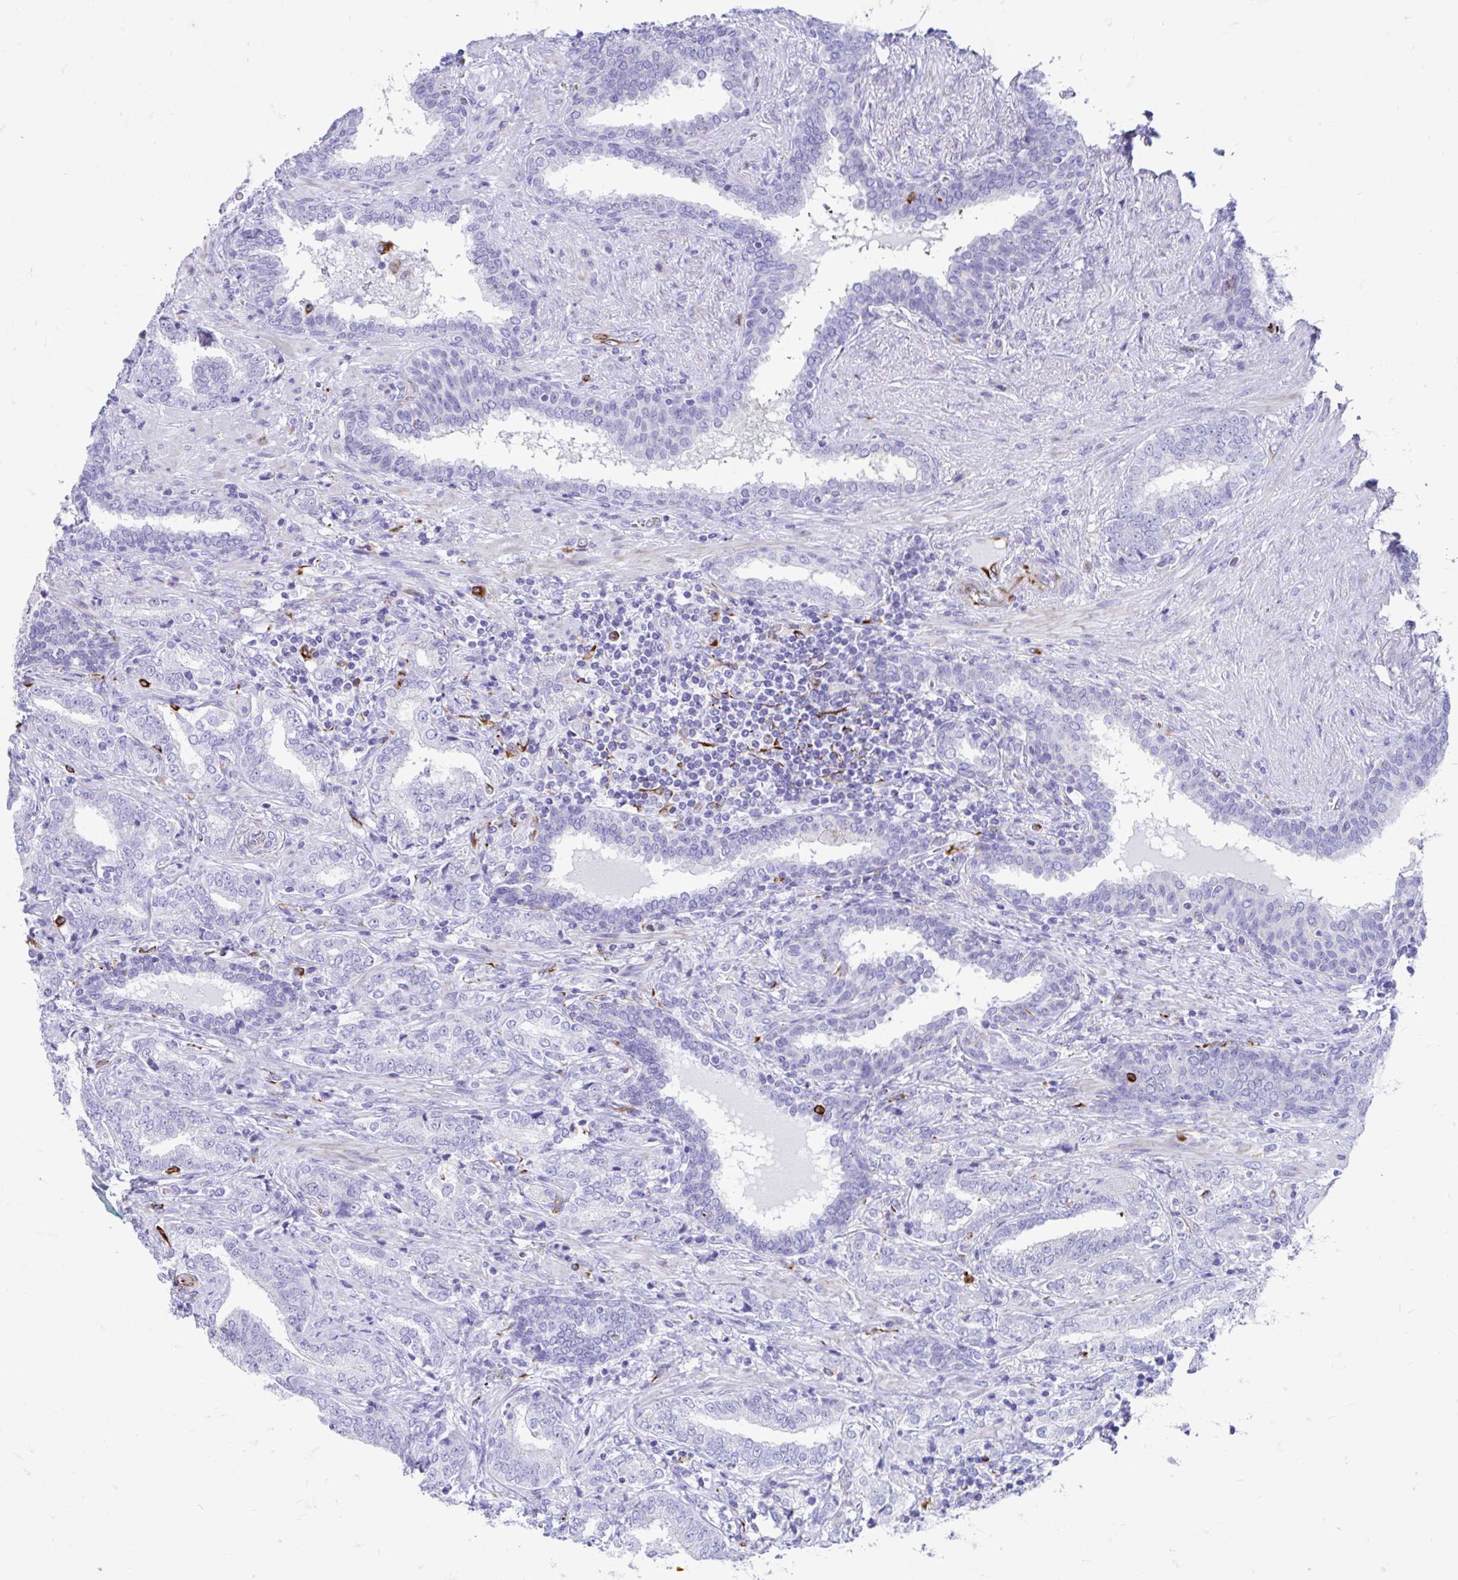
{"staining": {"intensity": "negative", "quantity": "none", "location": "none"}, "tissue": "prostate cancer", "cell_type": "Tumor cells", "image_type": "cancer", "snomed": [{"axis": "morphology", "description": "Adenocarcinoma, High grade"}, {"axis": "topography", "description": "Prostate"}], "caption": "DAB immunohistochemical staining of prostate cancer (adenocarcinoma (high-grade)) demonstrates no significant positivity in tumor cells.", "gene": "ZNF699", "patient": {"sex": "male", "age": 72}}